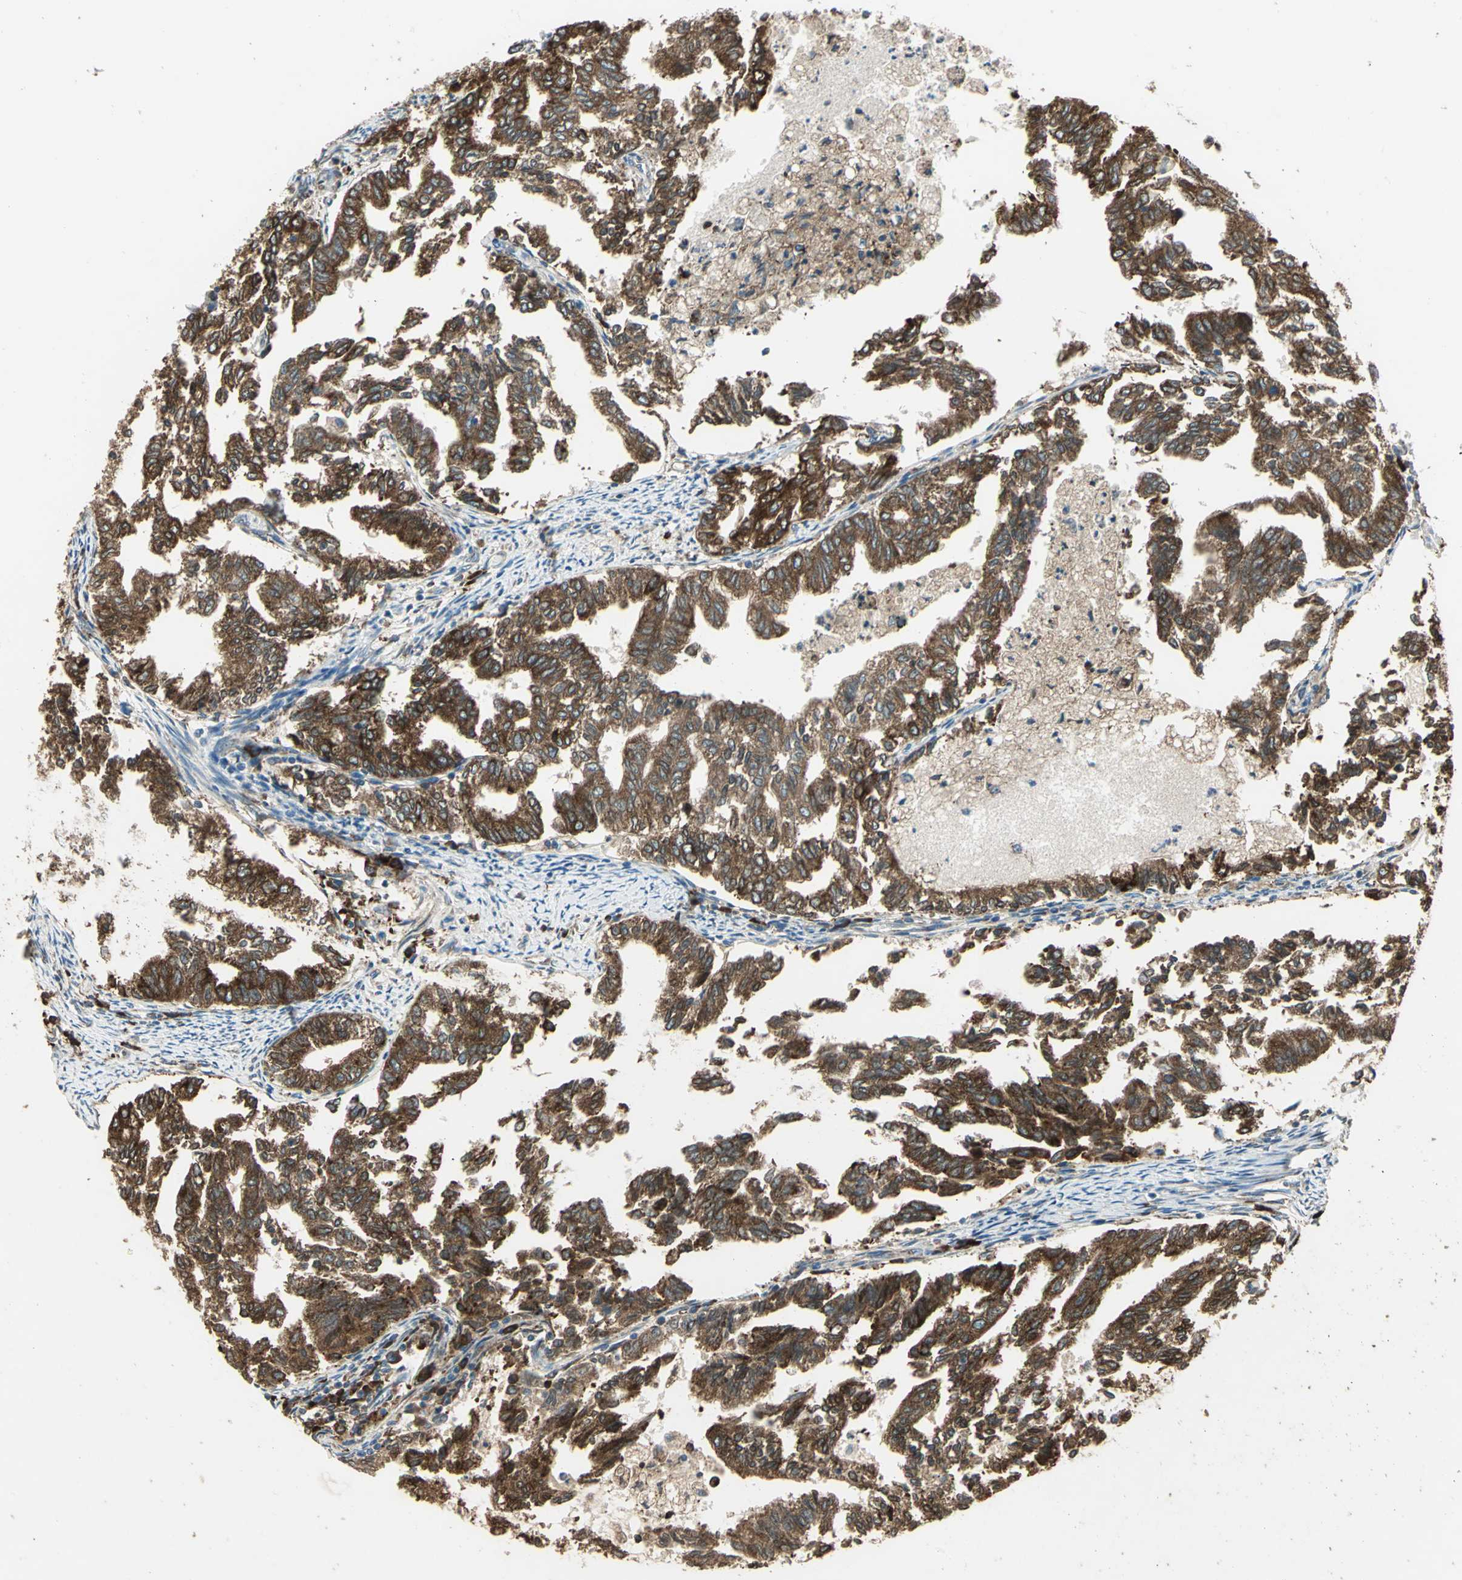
{"staining": {"intensity": "strong", "quantity": ">75%", "location": "cytoplasmic/membranous"}, "tissue": "endometrial cancer", "cell_type": "Tumor cells", "image_type": "cancer", "snomed": [{"axis": "morphology", "description": "Adenocarcinoma, NOS"}, {"axis": "topography", "description": "Endometrium"}], "caption": "Immunohistochemical staining of human adenocarcinoma (endometrial) shows high levels of strong cytoplasmic/membranous protein staining in approximately >75% of tumor cells. (DAB IHC, brown staining for protein, blue staining for nuclei).", "gene": "PDIA4", "patient": {"sex": "female", "age": 79}}